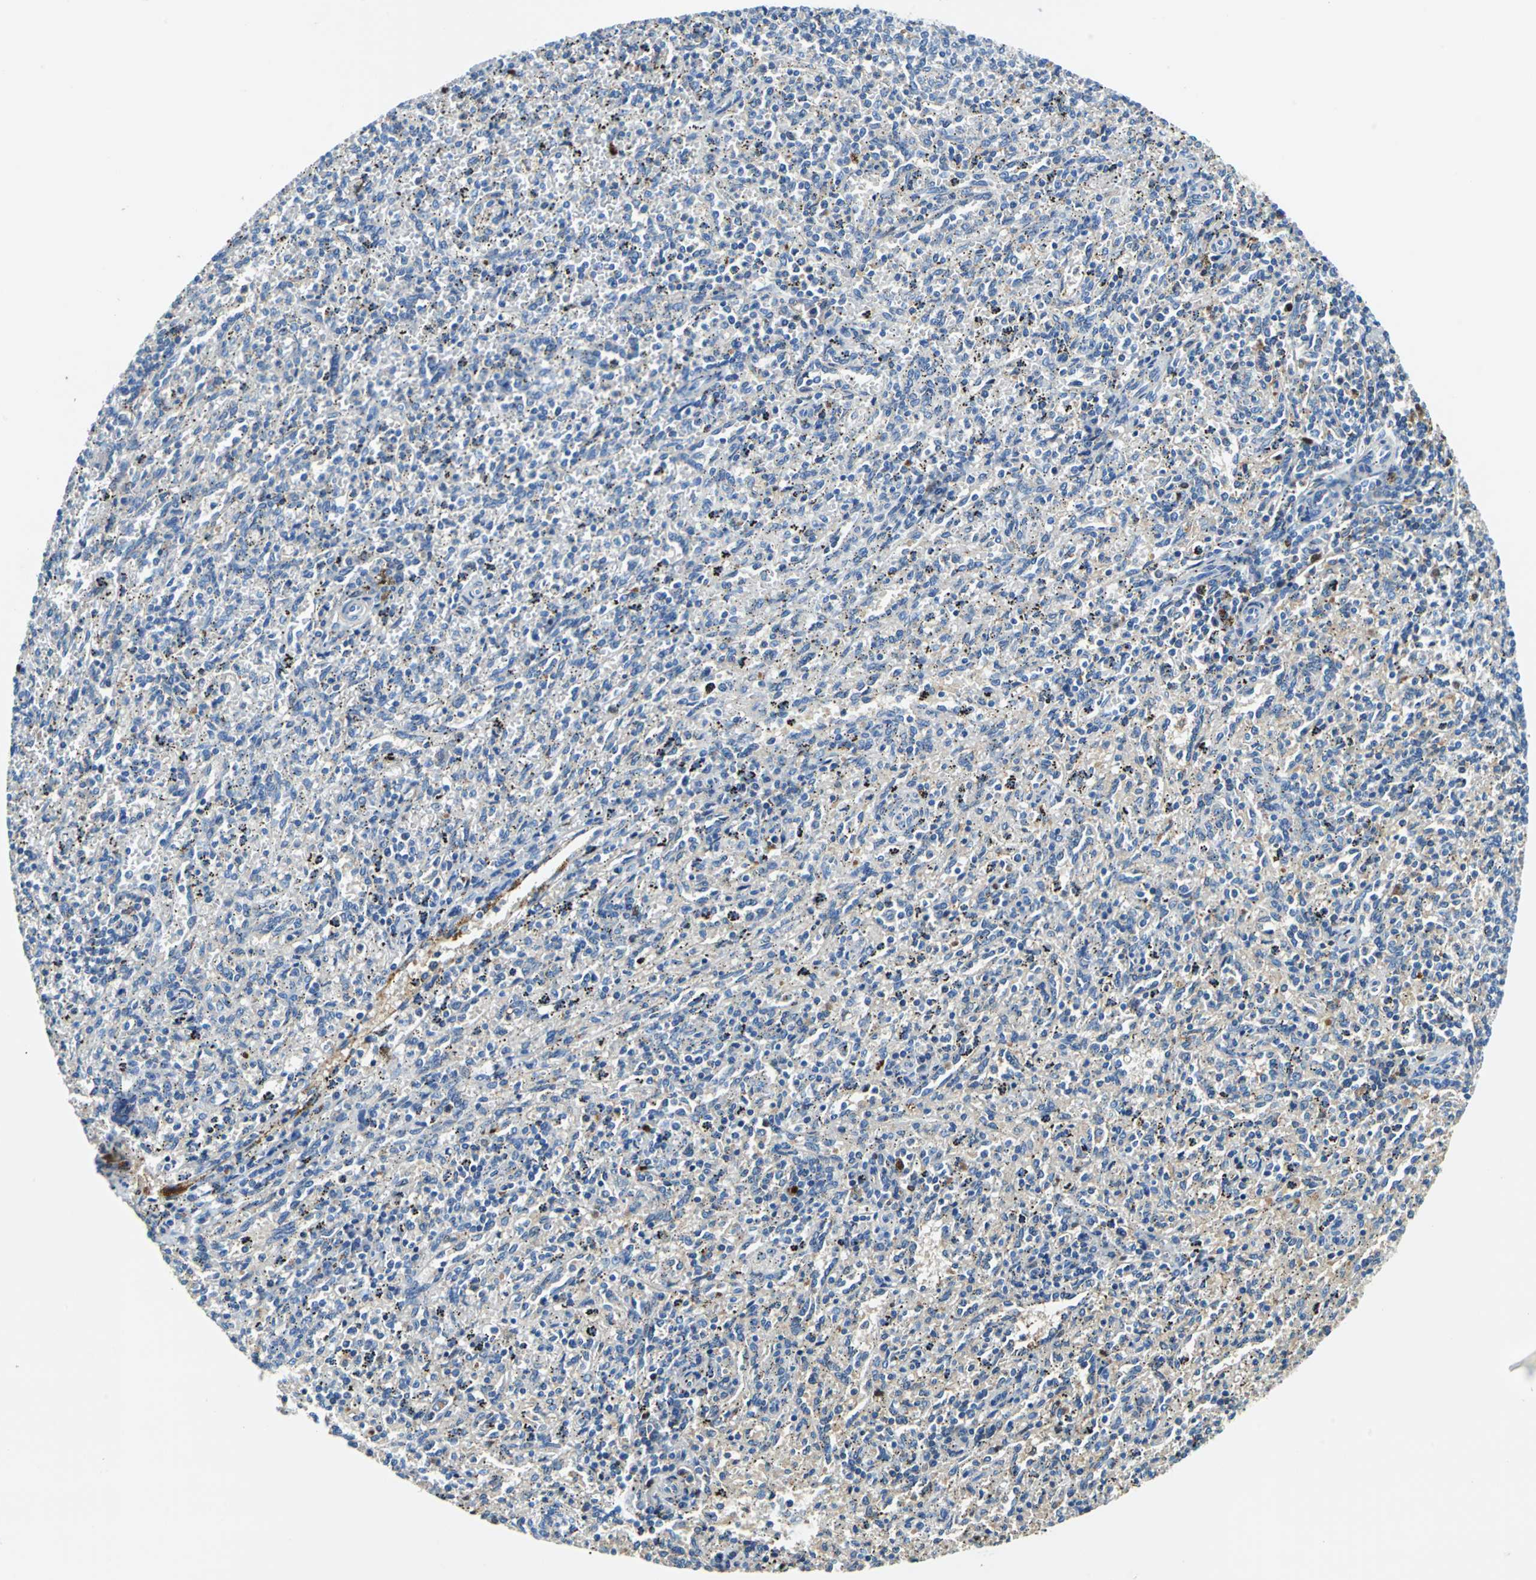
{"staining": {"intensity": "weak", "quantity": "<25%", "location": "cytoplasmic/membranous"}, "tissue": "spleen", "cell_type": "Cells in red pulp", "image_type": "normal", "snomed": [{"axis": "morphology", "description": "Normal tissue, NOS"}, {"axis": "topography", "description": "Spleen"}], "caption": "High power microscopy histopathology image of an IHC photomicrograph of benign spleen, revealing no significant staining in cells in red pulp. (DAB IHC, high magnification).", "gene": "ALB", "patient": {"sex": "female", "age": 10}}